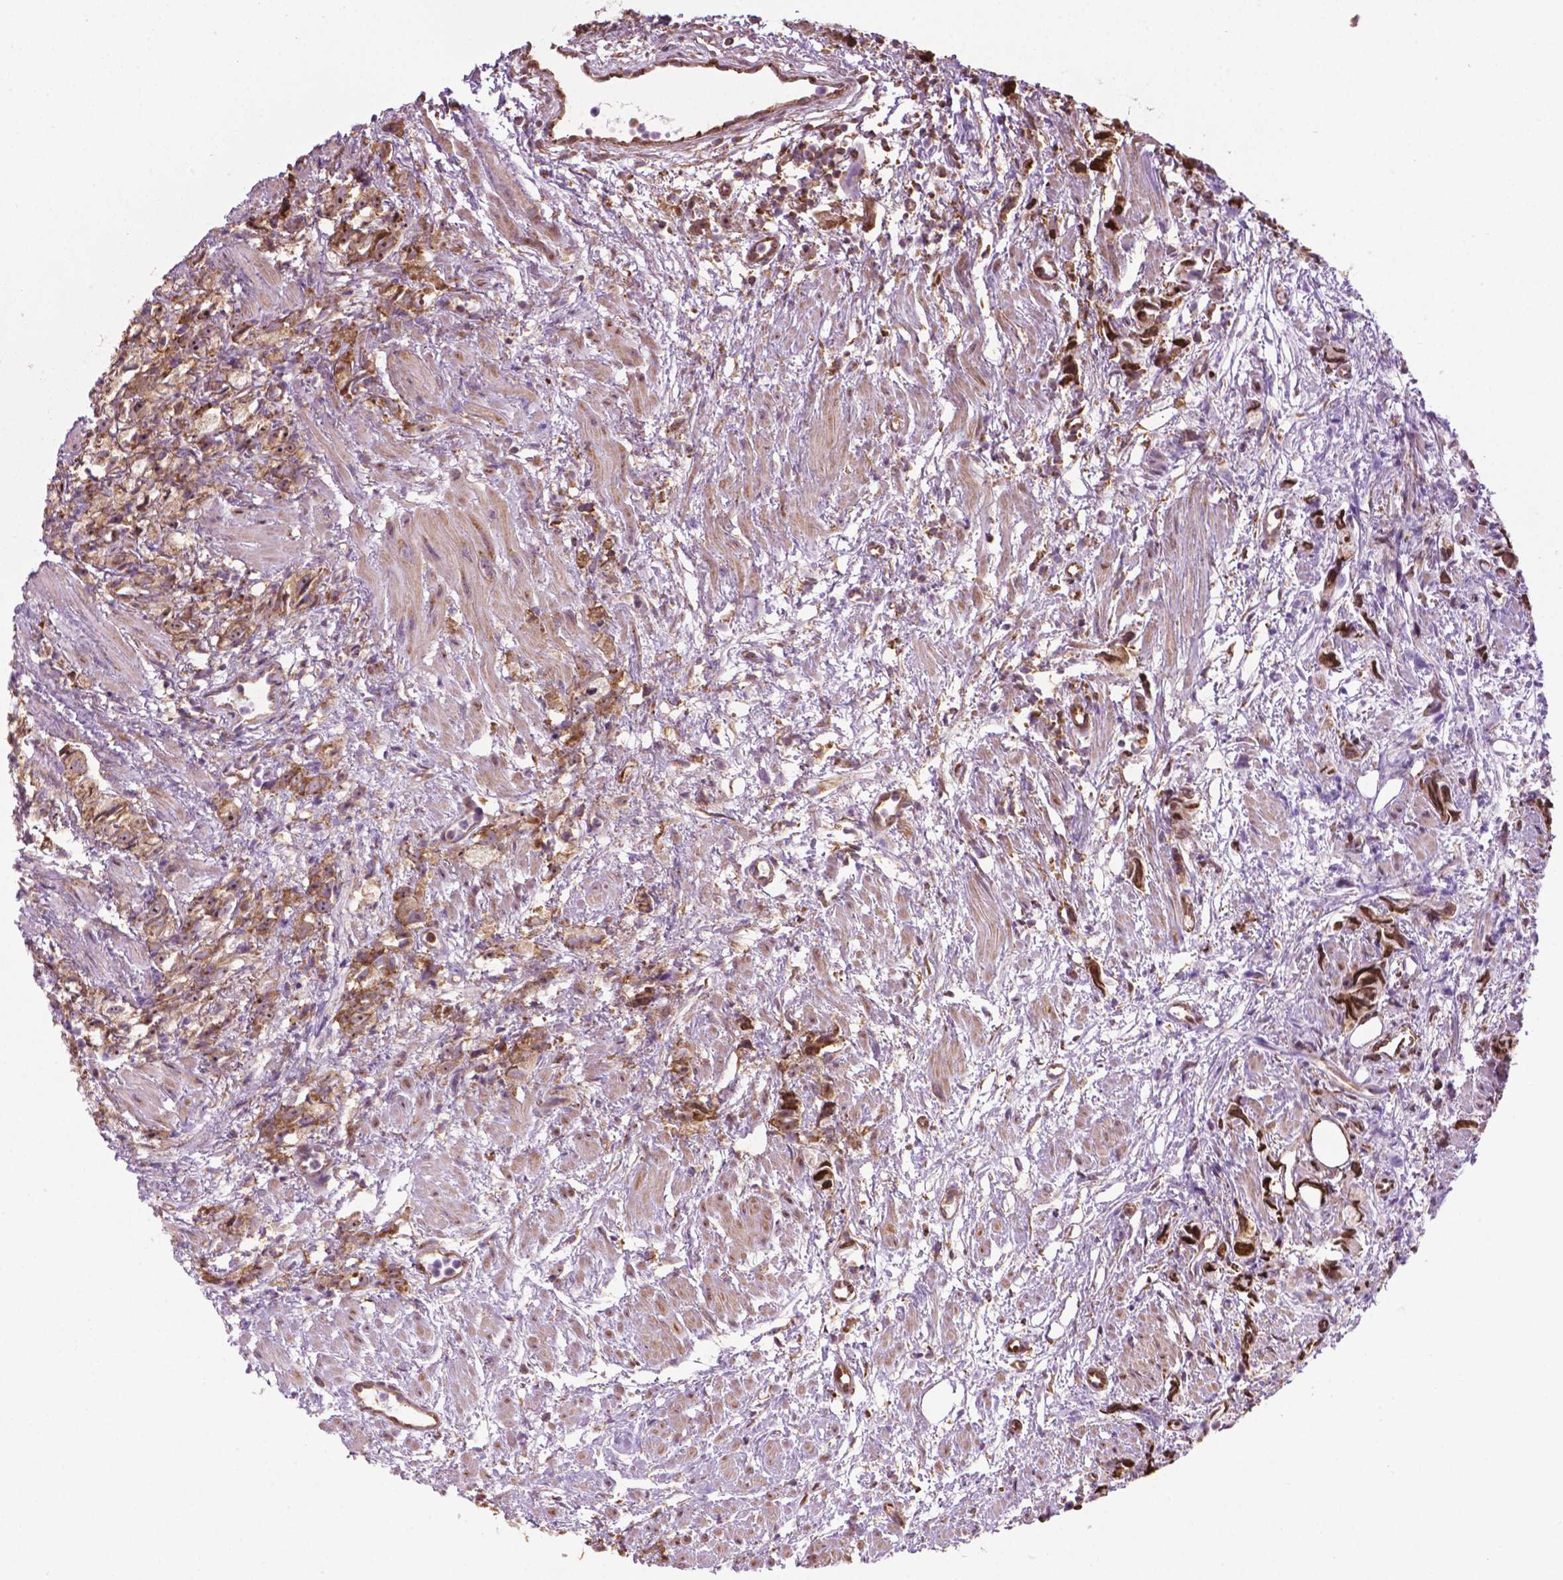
{"staining": {"intensity": "moderate", "quantity": ">75%", "location": "cytoplasmic/membranous"}, "tissue": "prostate cancer", "cell_type": "Tumor cells", "image_type": "cancer", "snomed": [{"axis": "morphology", "description": "Adenocarcinoma, High grade"}, {"axis": "topography", "description": "Prostate"}], "caption": "A micrograph showing moderate cytoplasmic/membranous positivity in approximately >75% of tumor cells in prostate cancer (high-grade adenocarcinoma), as visualized by brown immunohistochemical staining.", "gene": "RPL29", "patient": {"sex": "male", "age": 75}}